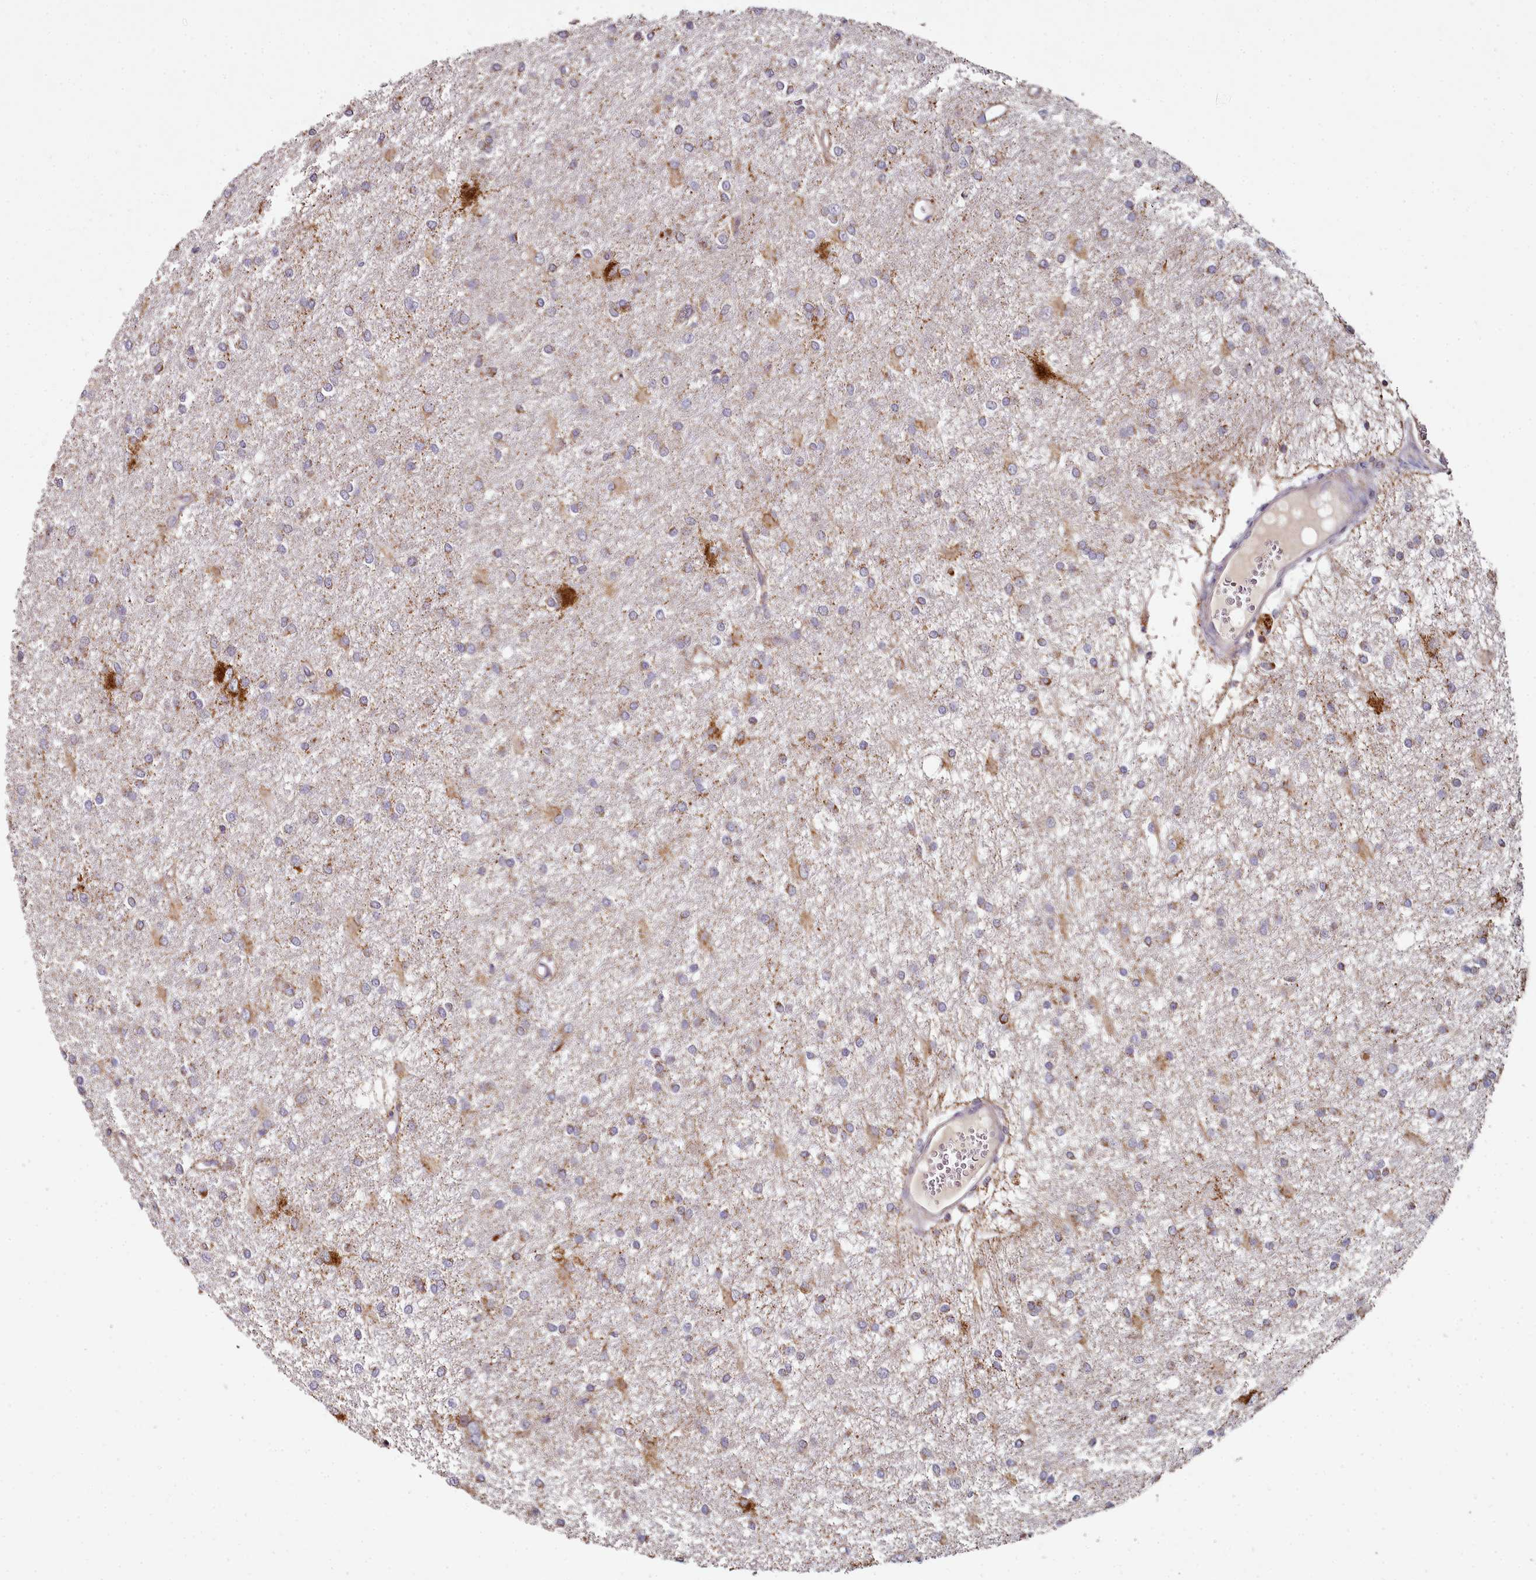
{"staining": {"intensity": "weak", "quantity": "25%-75%", "location": "cytoplasmic/membranous"}, "tissue": "glioma", "cell_type": "Tumor cells", "image_type": "cancer", "snomed": [{"axis": "morphology", "description": "Glioma, malignant, High grade"}, {"axis": "topography", "description": "Brain"}], "caption": "Immunohistochemical staining of human glioma displays low levels of weak cytoplasmic/membranous protein expression in about 25%-75% of tumor cells.", "gene": "ACSS1", "patient": {"sex": "female", "age": 50}}